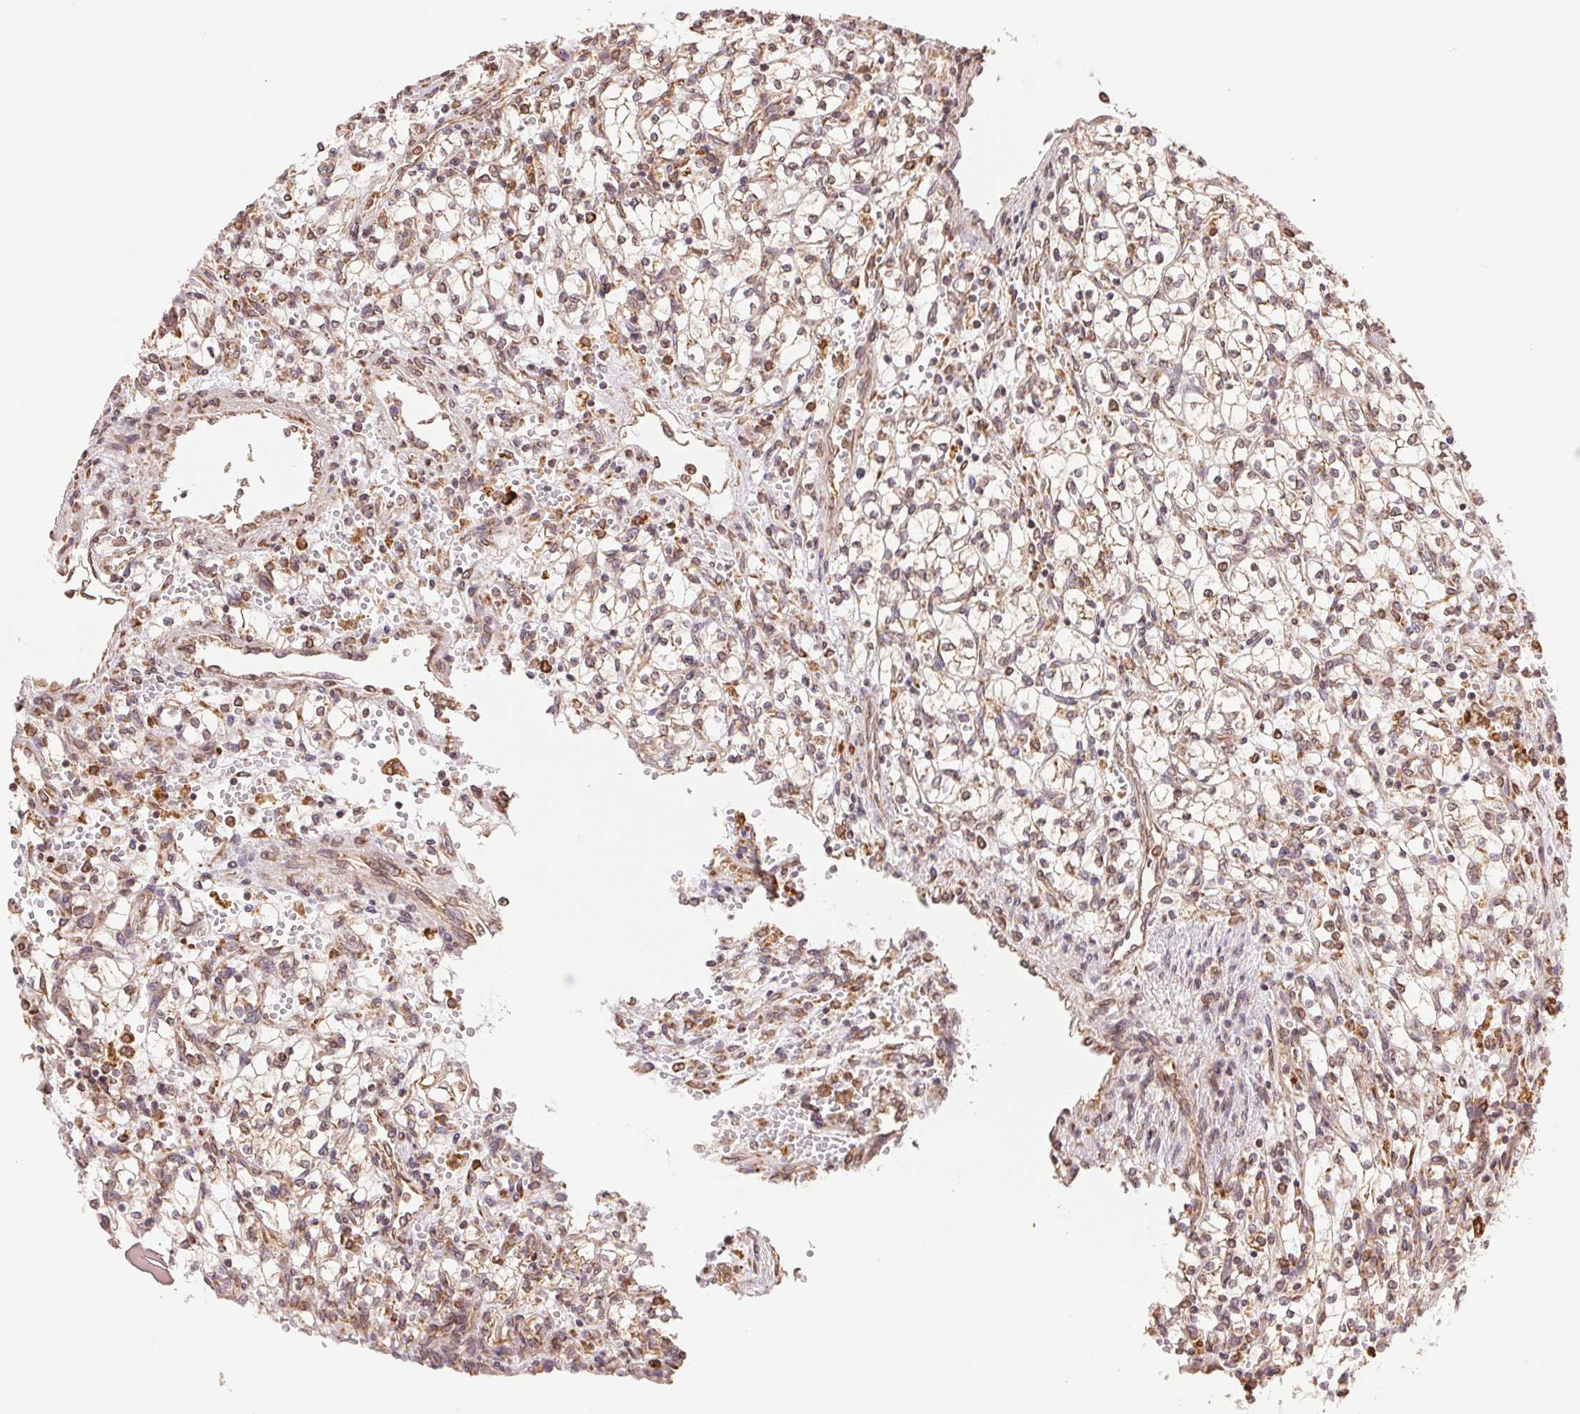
{"staining": {"intensity": "weak", "quantity": "25%-75%", "location": "cytoplasmic/membranous"}, "tissue": "renal cancer", "cell_type": "Tumor cells", "image_type": "cancer", "snomed": [{"axis": "morphology", "description": "Adenocarcinoma, NOS"}, {"axis": "topography", "description": "Kidney"}], "caption": "Protein staining displays weak cytoplasmic/membranous expression in about 25%-75% of tumor cells in renal cancer.", "gene": "RPN1", "patient": {"sex": "female", "age": 64}}